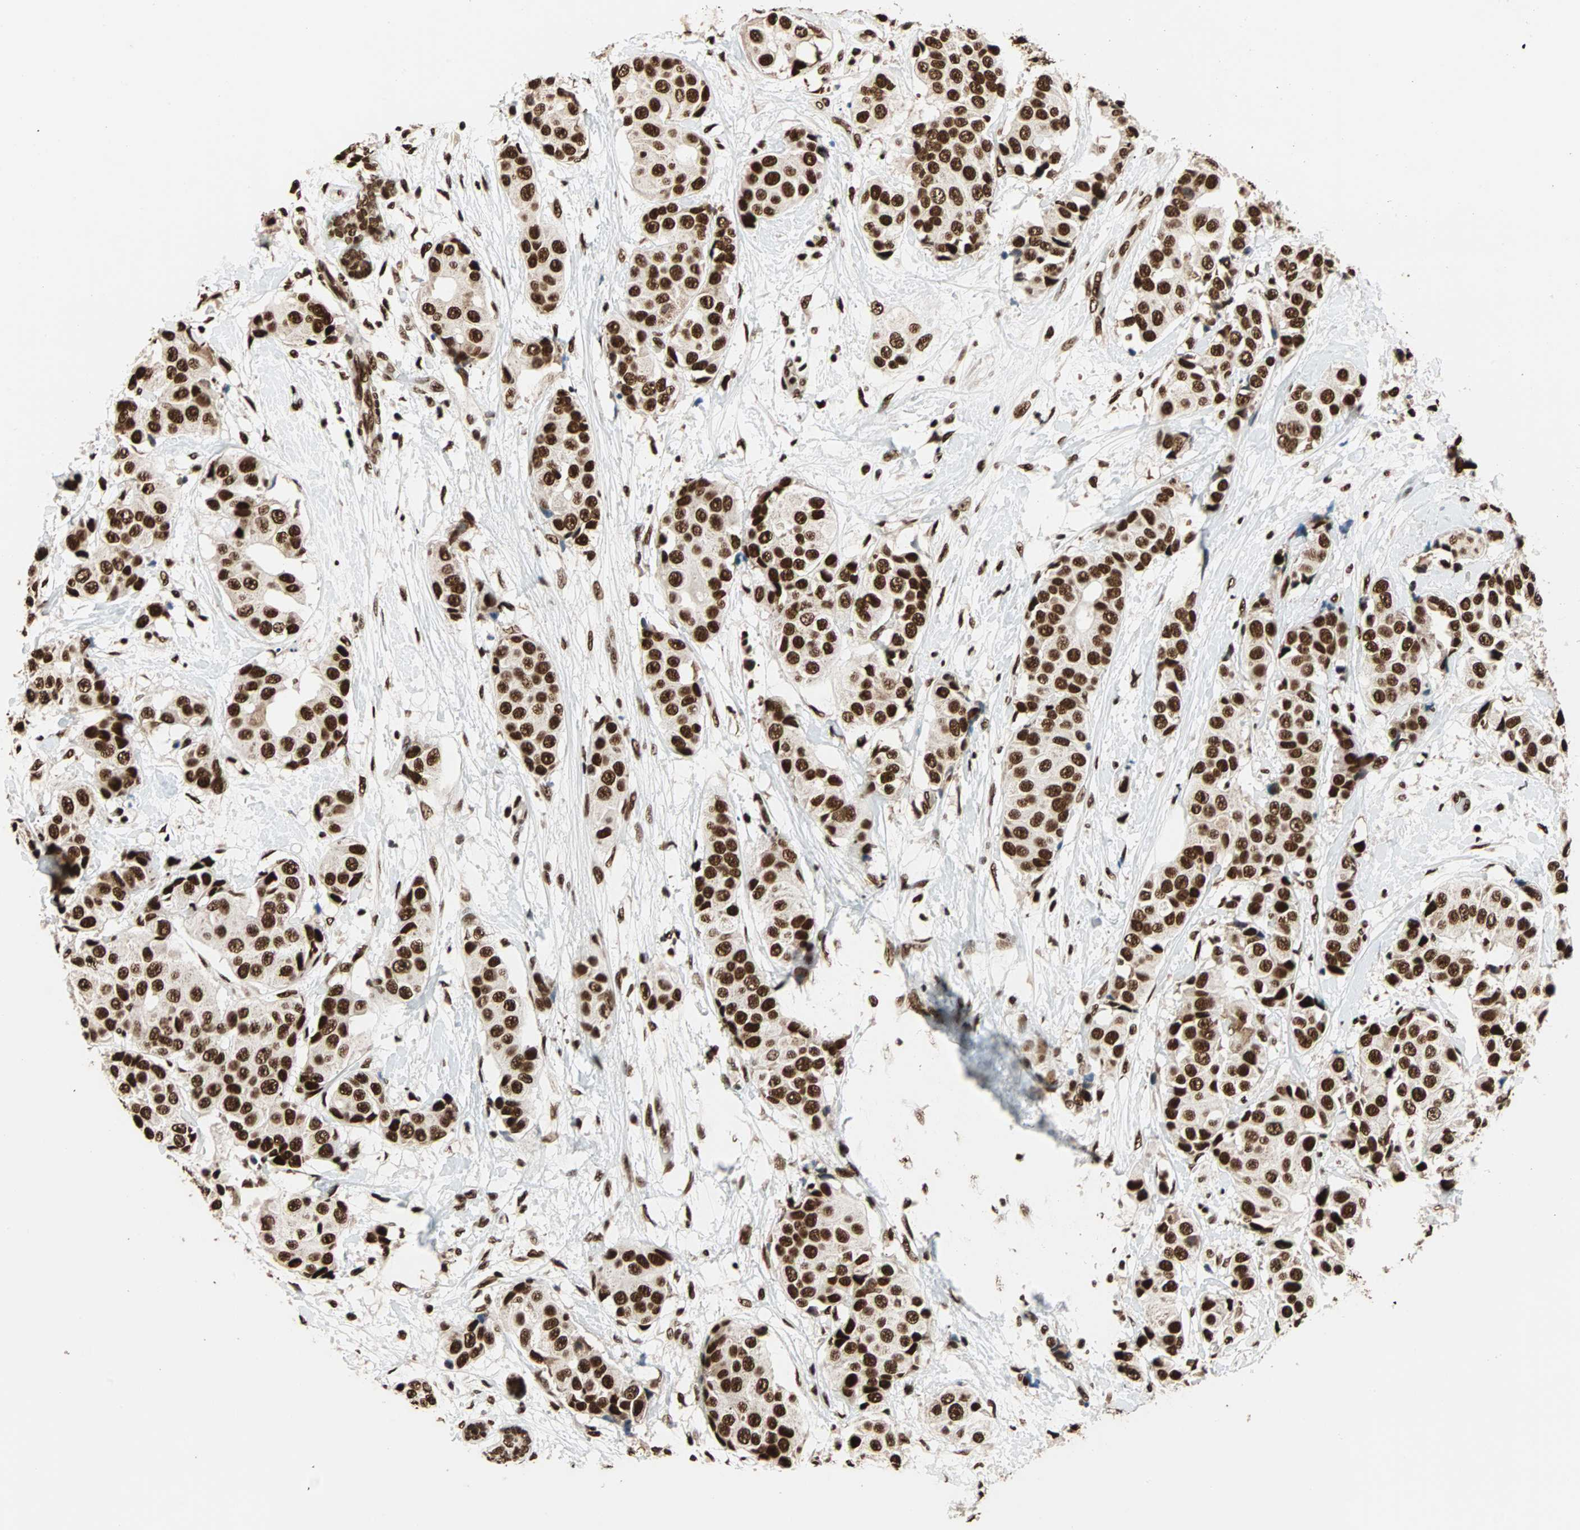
{"staining": {"intensity": "strong", "quantity": ">75%", "location": "nuclear"}, "tissue": "breast cancer", "cell_type": "Tumor cells", "image_type": "cancer", "snomed": [{"axis": "morphology", "description": "Normal tissue, NOS"}, {"axis": "morphology", "description": "Duct carcinoma"}, {"axis": "topography", "description": "Breast"}], "caption": "The photomicrograph shows a brown stain indicating the presence of a protein in the nuclear of tumor cells in breast cancer (infiltrating ductal carcinoma).", "gene": "ILF2", "patient": {"sex": "female", "age": 39}}